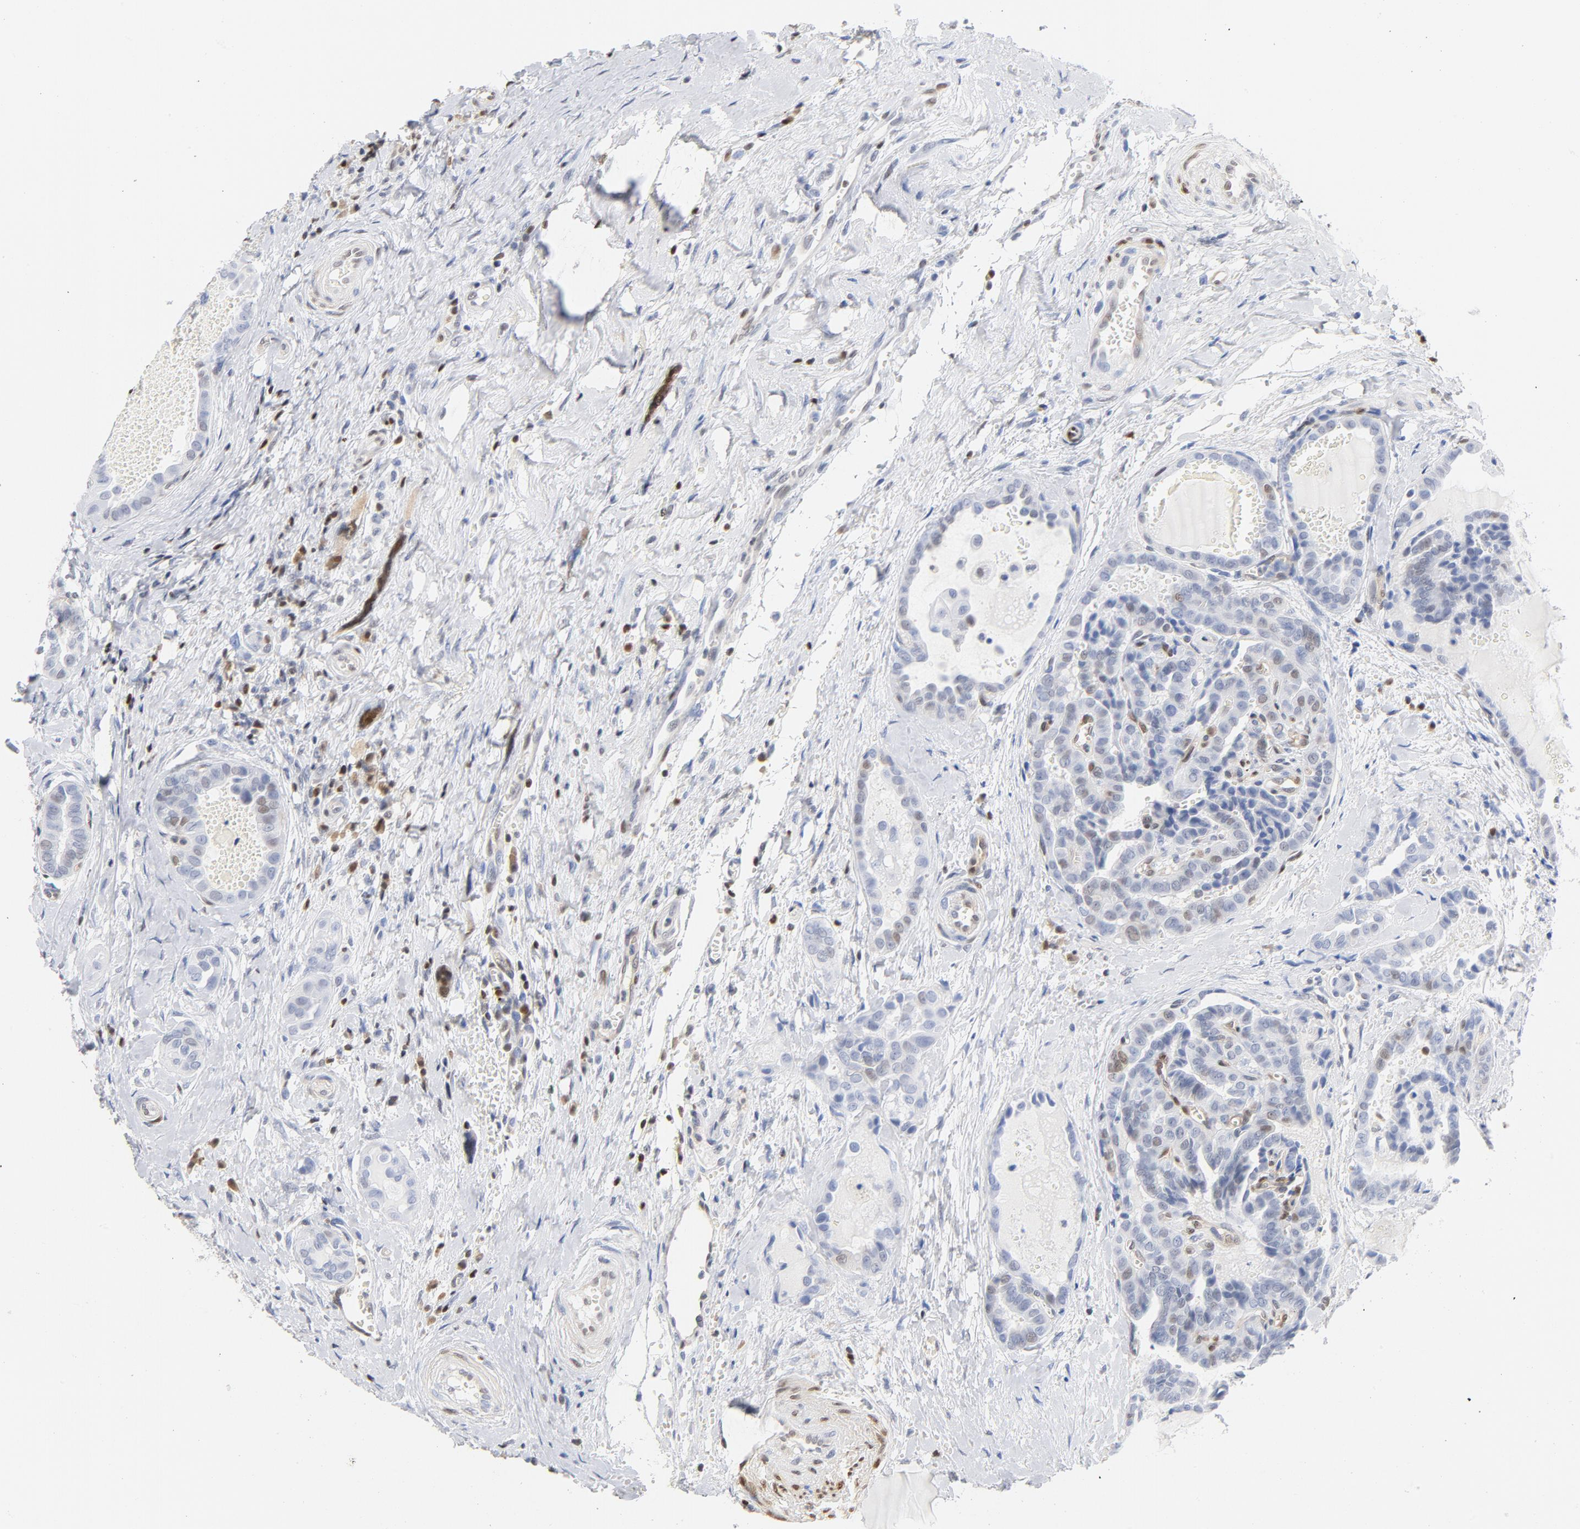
{"staining": {"intensity": "weak", "quantity": "<25%", "location": "nuclear"}, "tissue": "thyroid cancer", "cell_type": "Tumor cells", "image_type": "cancer", "snomed": [{"axis": "morphology", "description": "Carcinoma, NOS"}, {"axis": "topography", "description": "Thyroid gland"}], "caption": "Tumor cells are negative for brown protein staining in thyroid cancer.", "gene": "CDKN1B", "patient": {"sex": "female", "age": 91}}